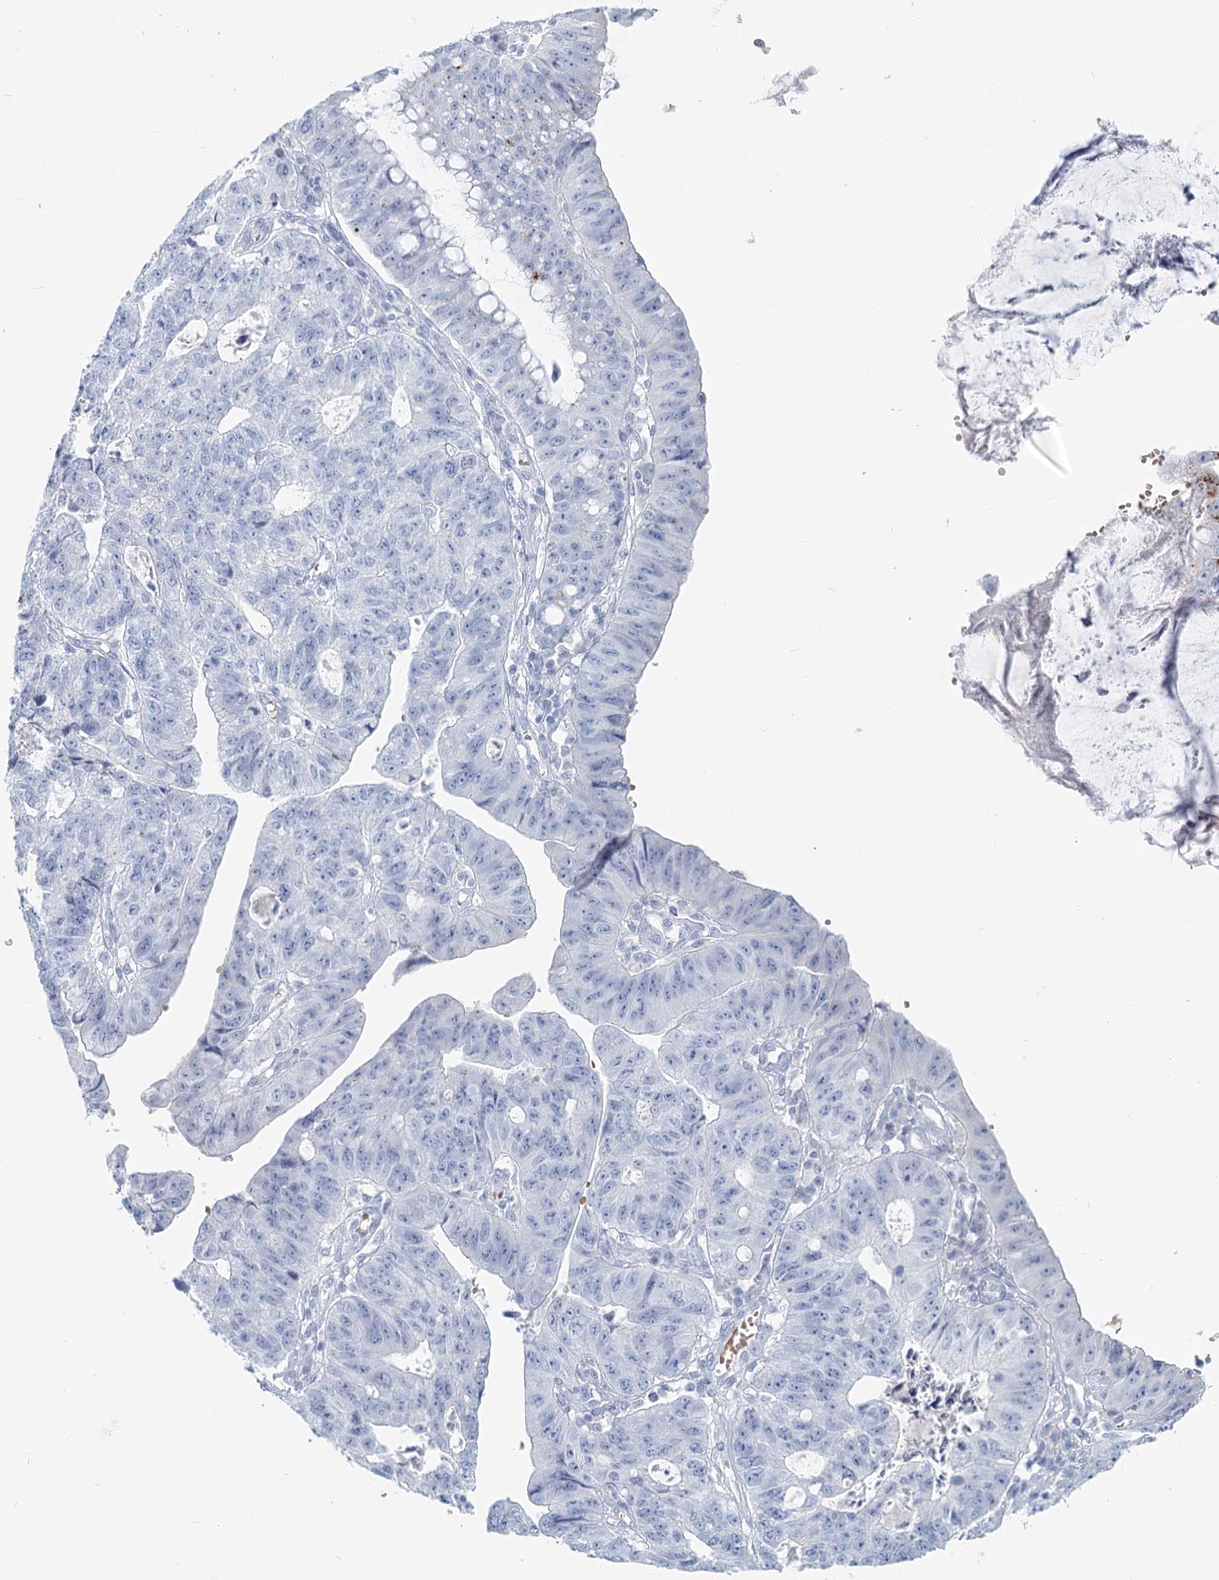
{"staining": {"intensity": "negative", "quantity": "none", "location": "none"}, "tissue": "stomach cancer", "cell_type": "Tumor cells", "image_type": "cancer", "snomed": [{"axis": "morphology", "description": "Adenocarcinoma, NOS"}, {"axis": "topography", "description": "Stomach"}], "caption": "Histopathology image shows no protein staining in tumor cells of stomach adenocarcinoma tissue.", "gene": "IFIT5", "patient": {"sex": "male", "age": 59}}